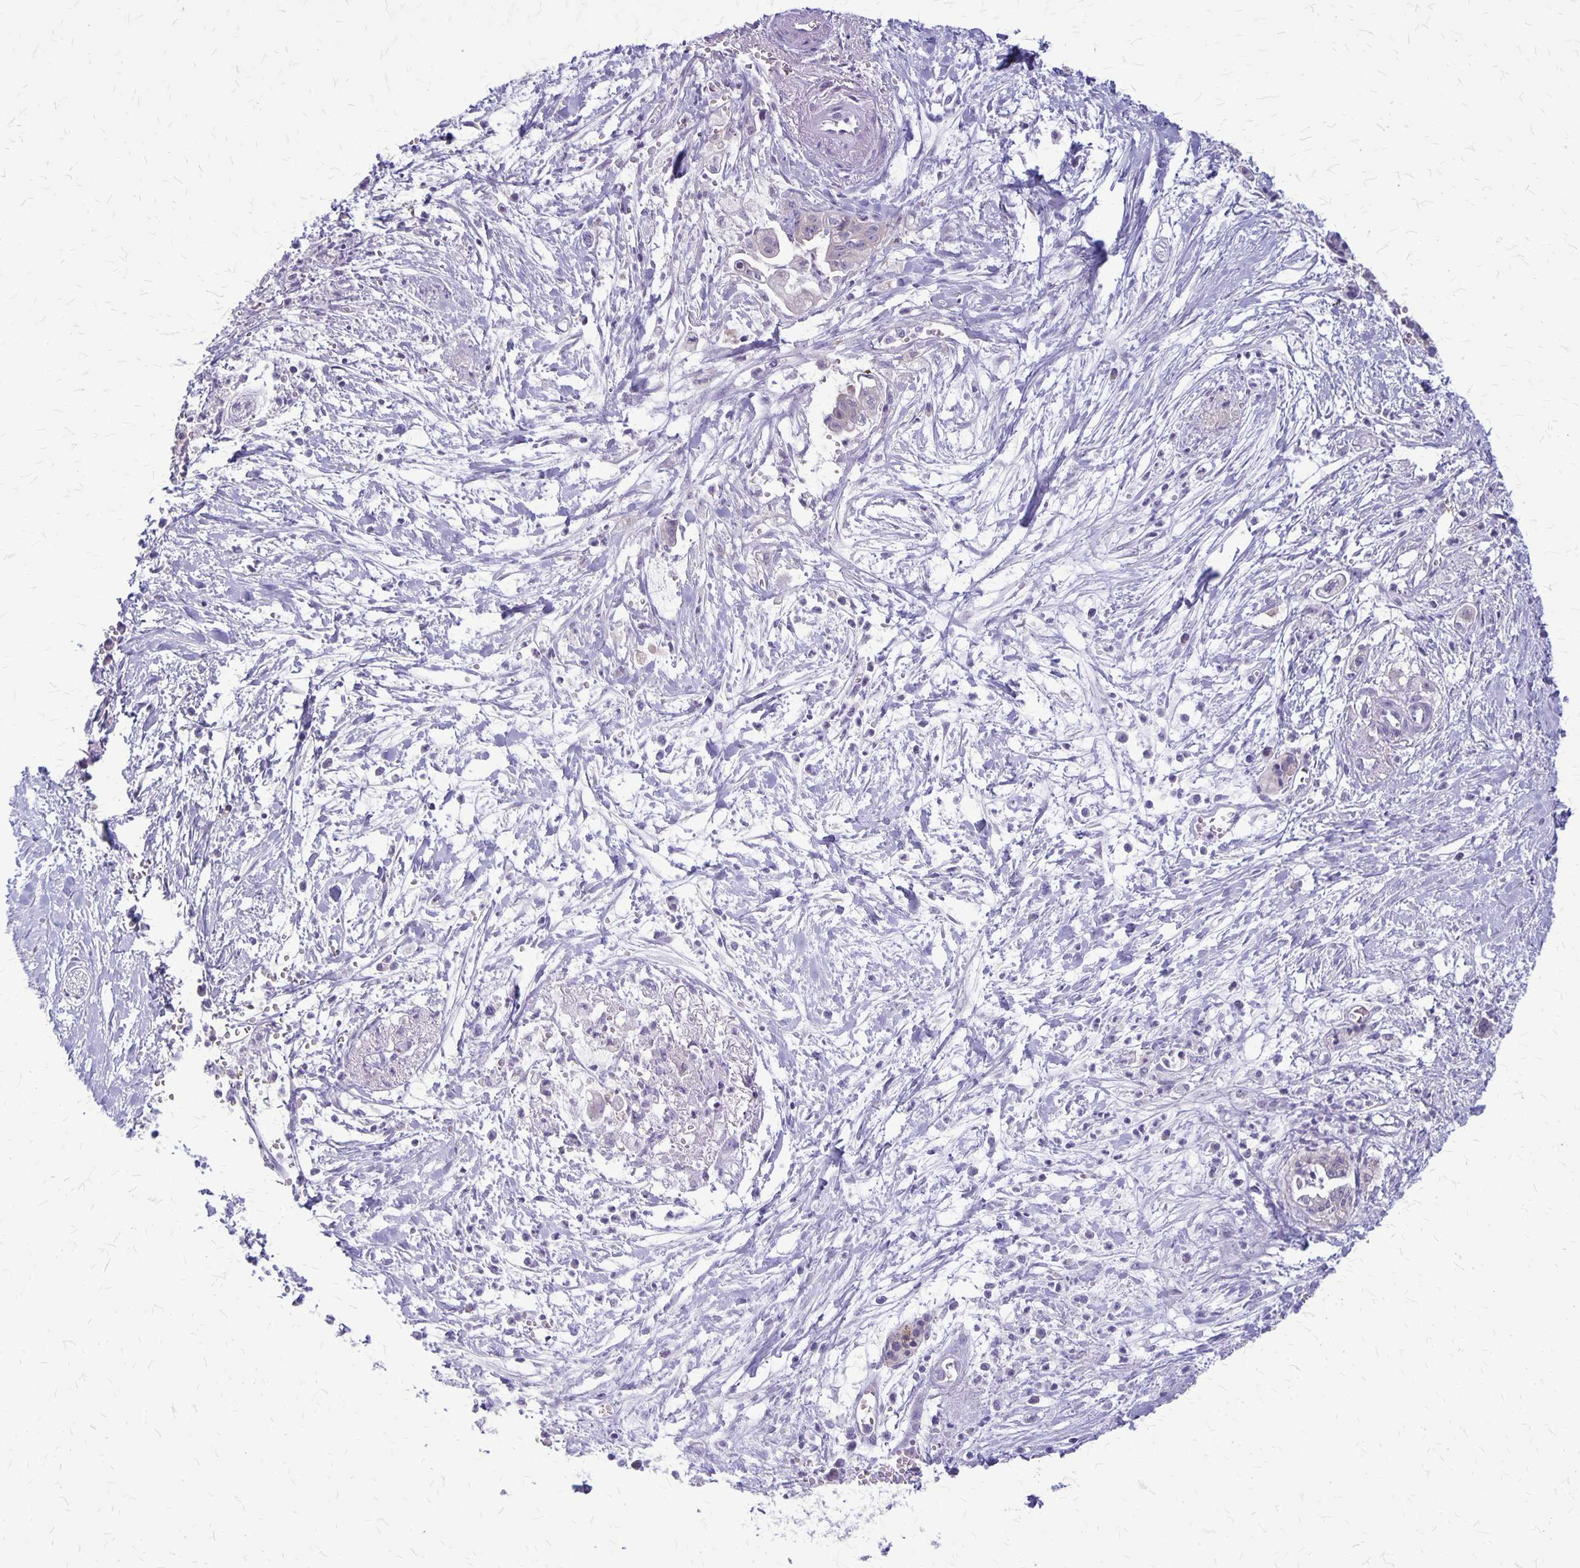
{"staining": {"intensity": "weak", "quantity": "<25%", "location": "cytoplasmic/membranous"}, "tissue": "pancreatic cancer", "cell_type": "Tumor cells", "image_type": "cancer", "snomed": [{"axis": "morphology", "description": "Adenocarcinoma, NOS"}, {"axis": "topography", "description": "Pancreas"}], "caption": "A histopathology image of human pancreatic adenocarcinoma is negative for staining in tumor cells.", "gene": "PLXNB3", "patient": {"sex": "male", "age": 71}}